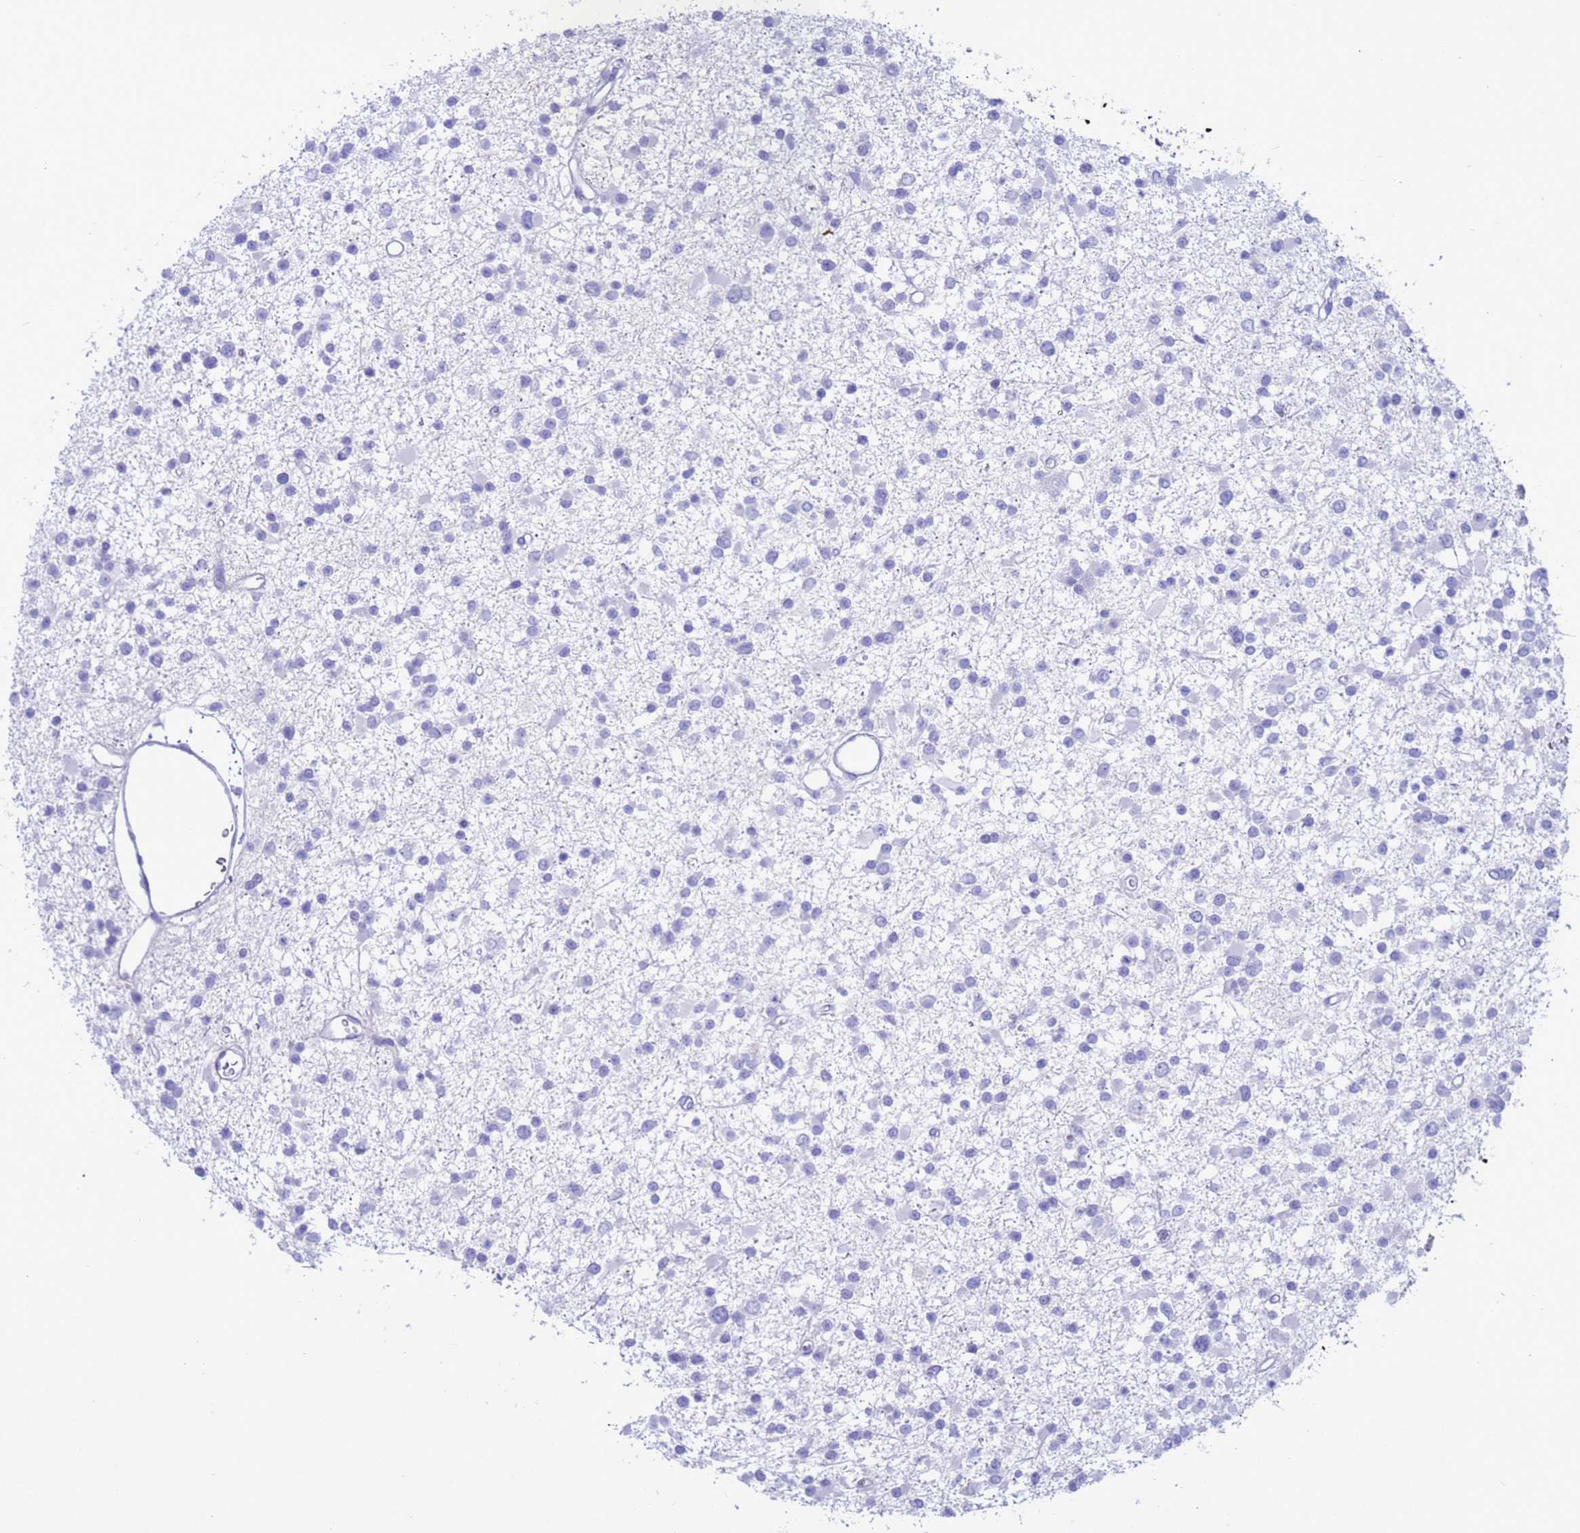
{"staining": {"intensity": "negative", "quantity": "none", "location": "none"}, "tissue": "glioma", "cell_type": "Tumor cells", "image_type": "cancer", "snomed": [{"axis": "morphology", "description": "Glioma, malignant, Low grade"}, {"axis": "topography", "description": "Brain"}], "caption": "Immunohistochemical staining of human malignant glioma (low-grade) reveals no significant staining in tumor cells. Brightfield microscopy of IHC stained with DAB (3,3'-diaminobenzidine) (brown) and hematoxylin (blue), captured at high magnification.", "gene": "GSTM1", "patient": {"sex": "female", "age": 22}}